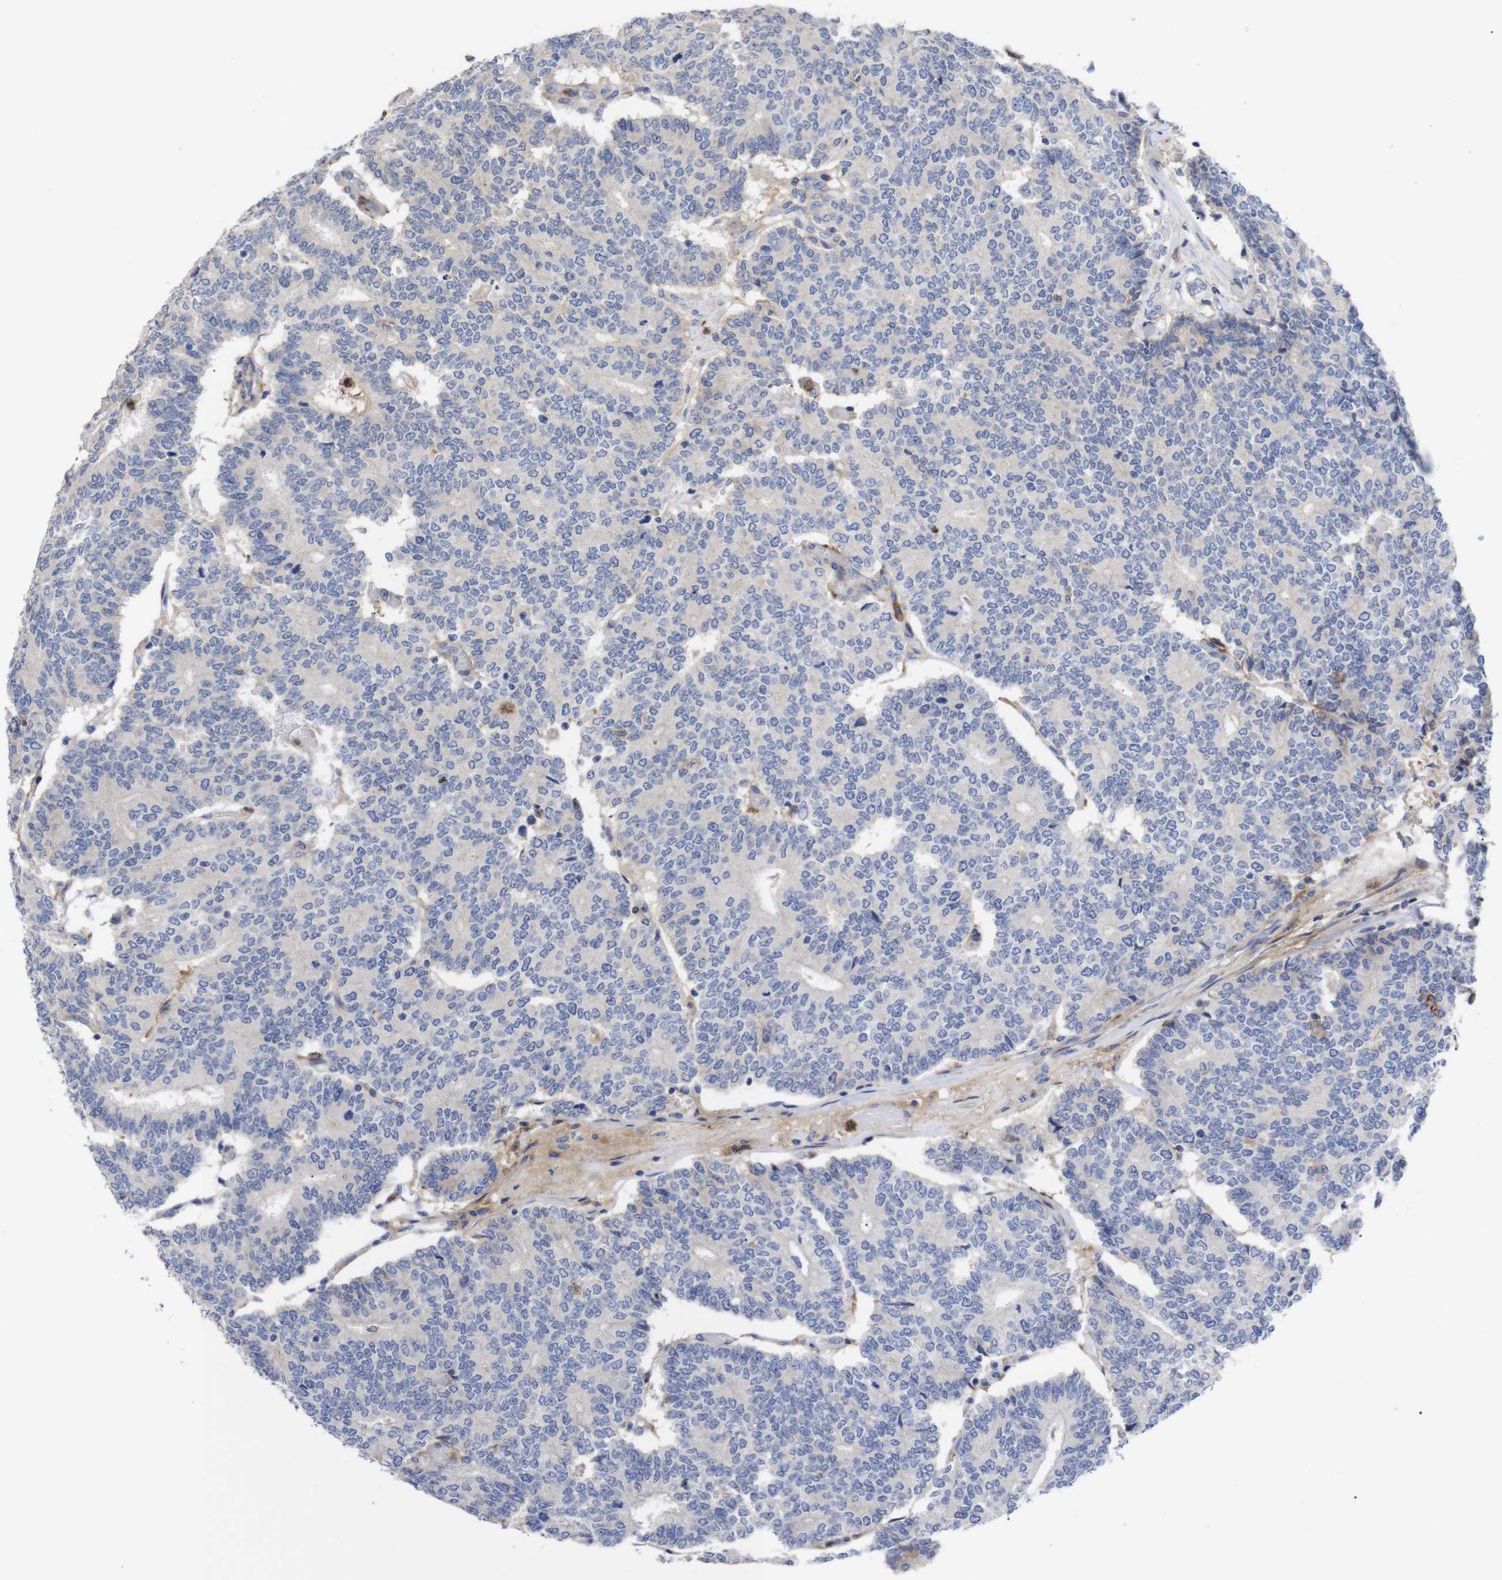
{"staining": {"intensity": "negative", "quantity": "none", "location": "none"}, "tissue": "prostate cancer", "cell_type": "Tumor cells", "image_type": "cancer", "snomed": [{"axis": "morphology", "description": "Normal tissue, NOS"}, {"axis": "morphology", "description": "Adenocarcinoma, High grade"}, {"axis": "topography", "description": "Prostate"}, {"axis": "topography", "description": "Seminal veicle"}], "caption": "Immunohistochemical staining of human prostate cancer exhibits no significant positivity in tumor cells. The staining was performed using DAB (3,3'-diaminobenzidine) to visualize the protein expression in brown, while the nuclei were stained in blue with hematoxylin (Magnification: 20x).", "gene": "C5AR1", "patient": {"sex": "male", "age": 55}}